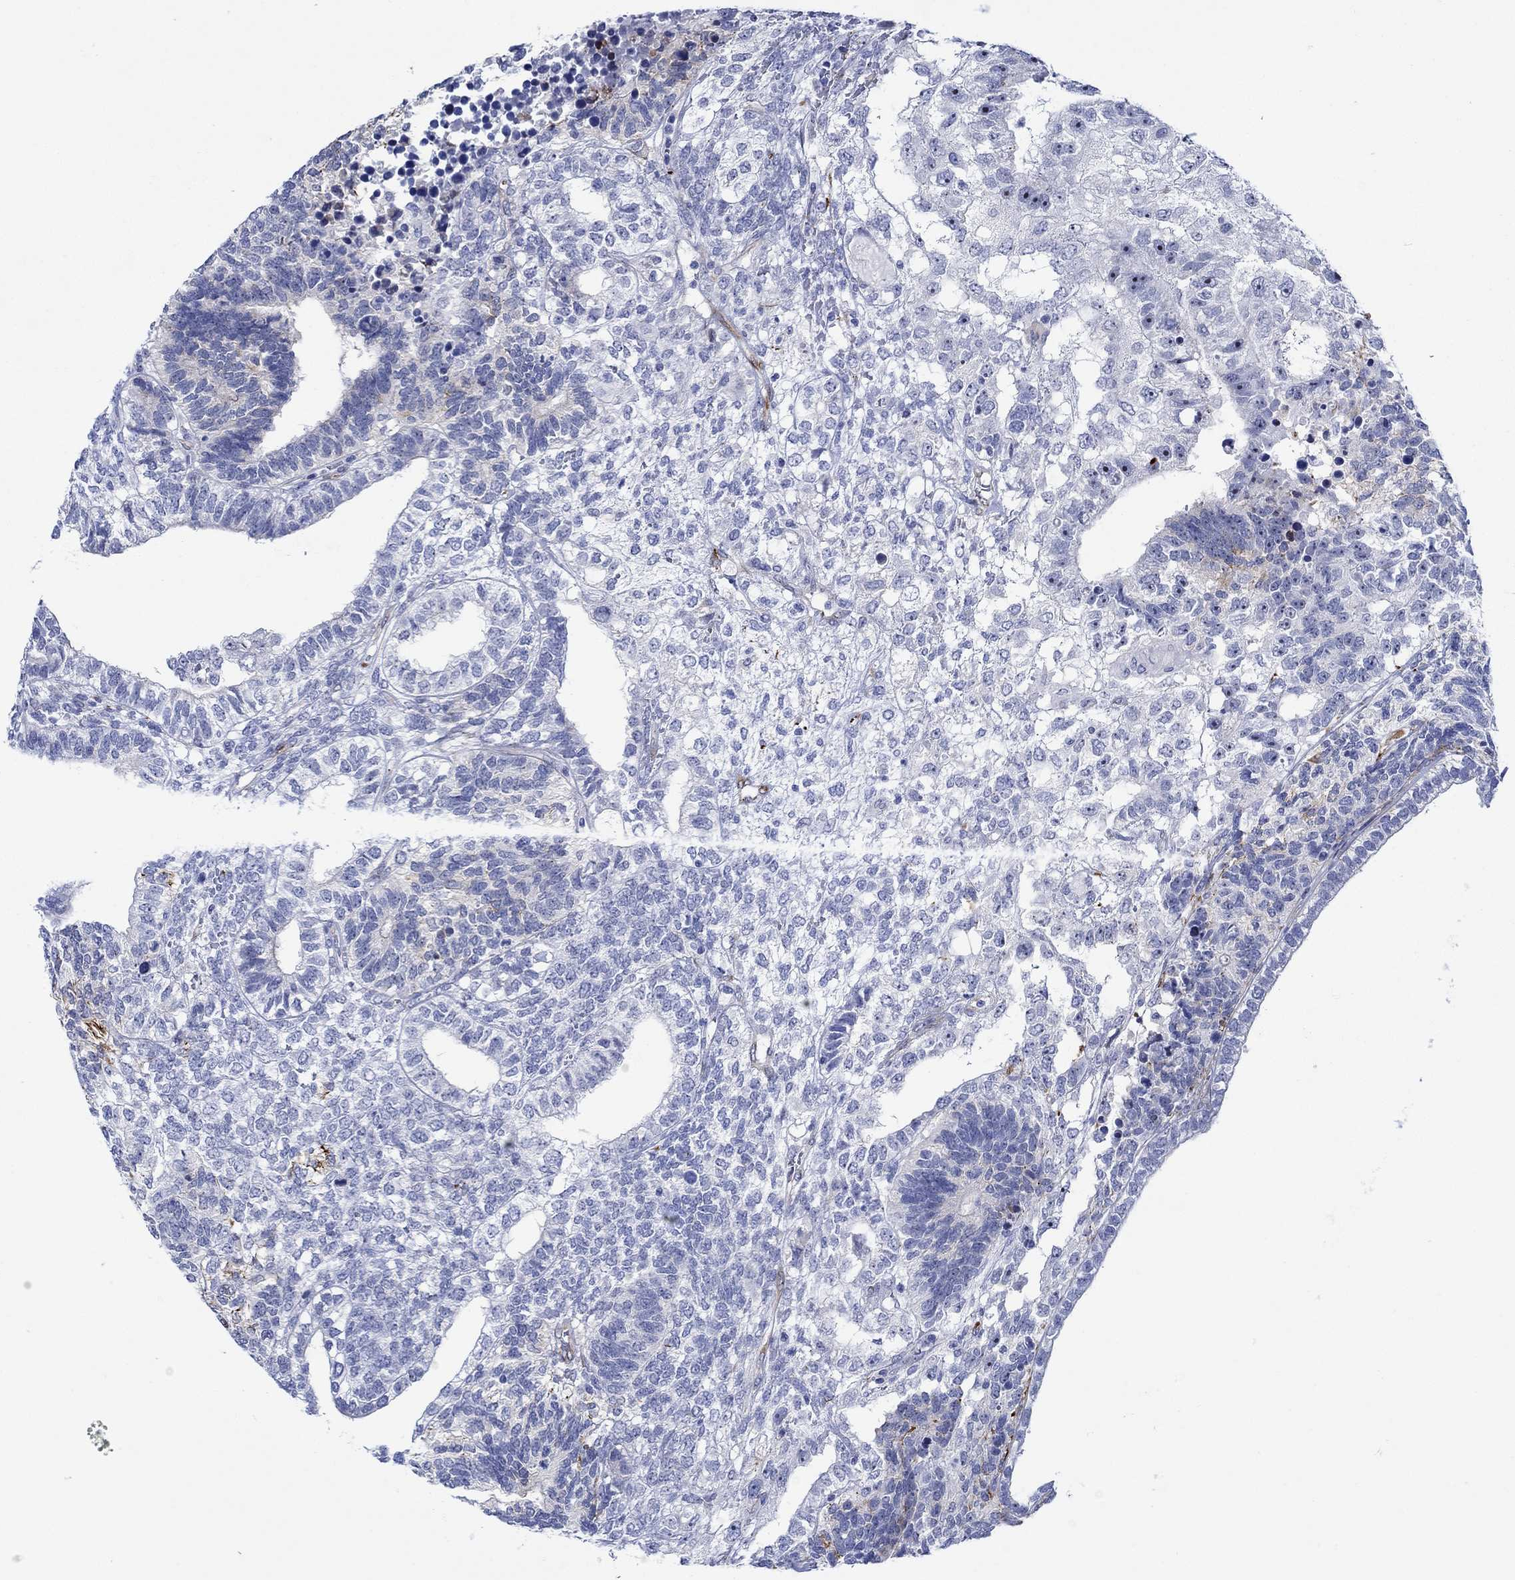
{"staining": {"intensity": "moderate", "quantity": "<25%", "location": "cytoplasmic/membranous"}, "tissue": "testis cancer", "cell_type": "Tumor cells", "image_type": "cancer", "snomed": [{"axis": "morphology", "description": "Seminoma, NOS"}, {"axis": "morphology", "description": "Carcinoma, Embryonal, NOS"}, {"axis": "topography", "description": "Testis"}], "caption": "IHC of human seminoma (testis) demonstrates low levels of moderate cytoplasmic/membranous staining in about <25% of tumor cells.", "gene": "KSR2", "patient": {"sex": "male", "age": 41}}